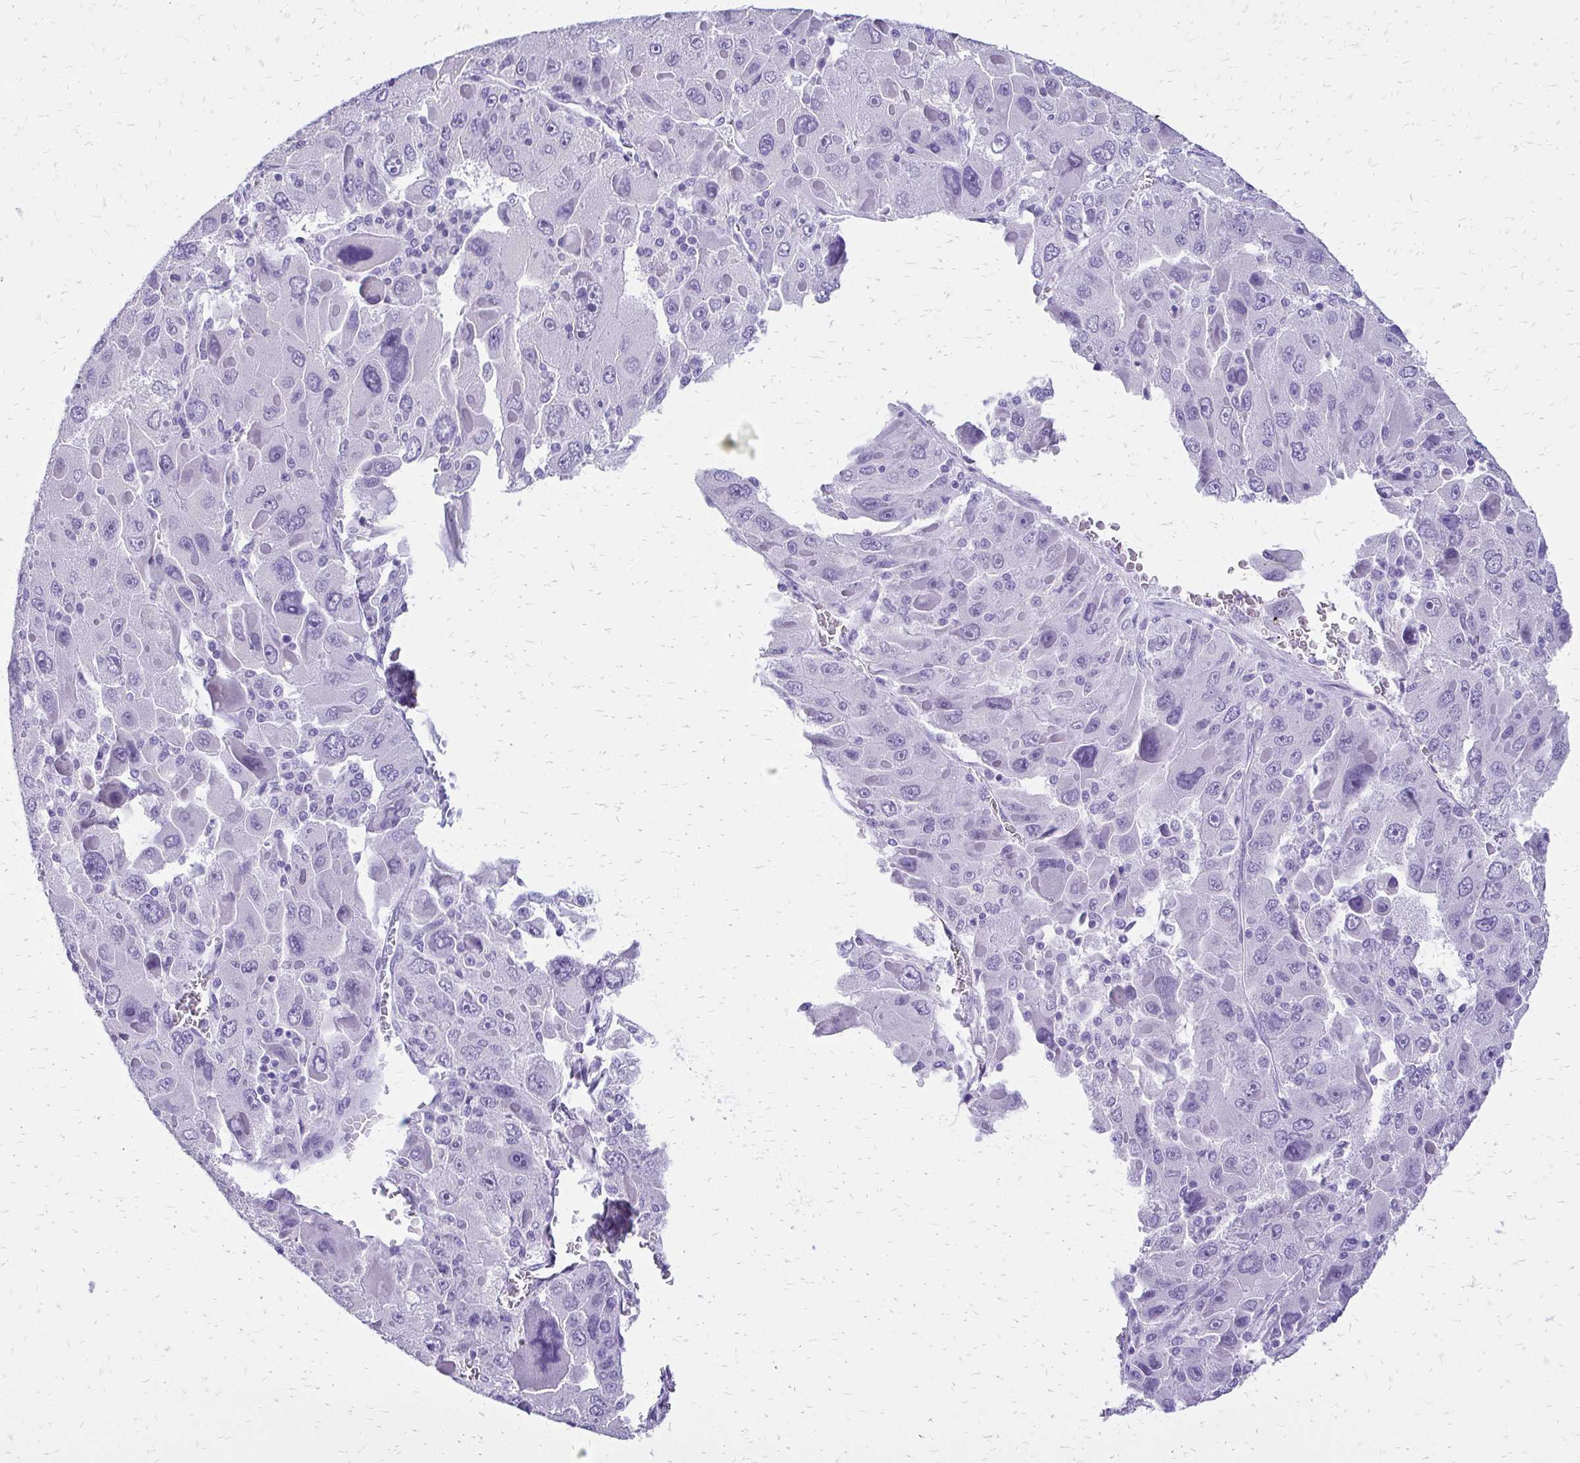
{"staining": {"intensity": "negative", "quantity": "none", "location": "none"}, "tissue": "liver cancer", "cell_type": "Tumor cells", "image_type": "cancer", "snomed": [{"axis": "morphology", "description": "Carcinoma, Hepatocellular, NOS"}, {"axis": "topography", "description": "Liver"}], "caption": "There is no significant staining in tumor cells of liver hepatocellular carcinoma. Nuclei are stained in blue.", "gene": "SLC32A1", "patient": {"sex": "female", "age": 41}}